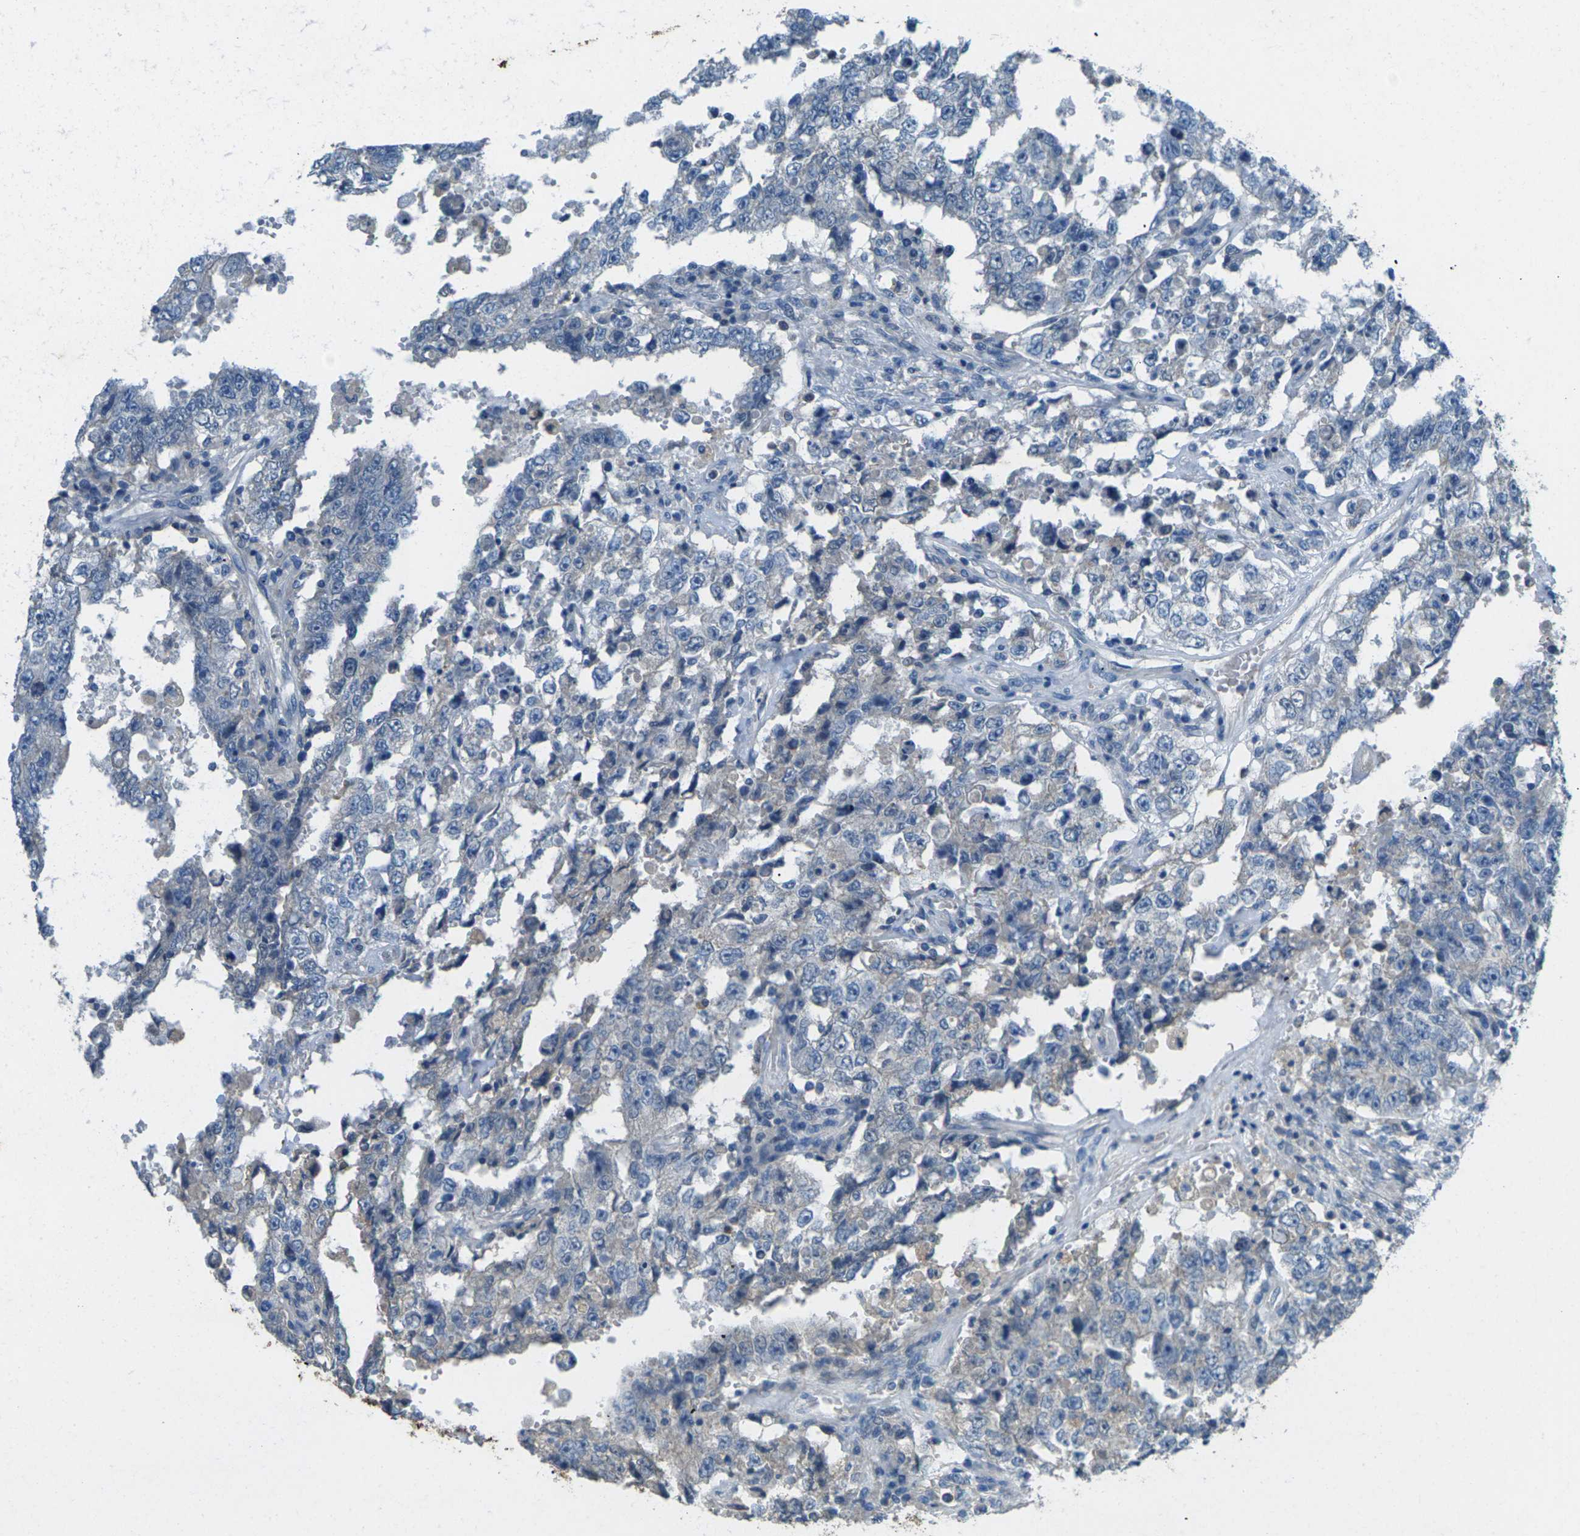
{"staining": {"intensity": "weak", "quantity": "<25%", "location": "cytoplasmic/membranous"}, "tissue": "testis cancer", "cell_type": "Tumor cells", "image_type": "cancer", "snomed": [{"axis": "morphology", "description": "Carcinoma, Embryonal, NOS"}, {"axis": "topography", "description": "Testis"}], "caption": "A photomicrograph of human testis embryonal carcinoma is negative for staining in tumor cells.", "gene": "SIGLEC14", "patient": {"sex": "male", "age": 26}}